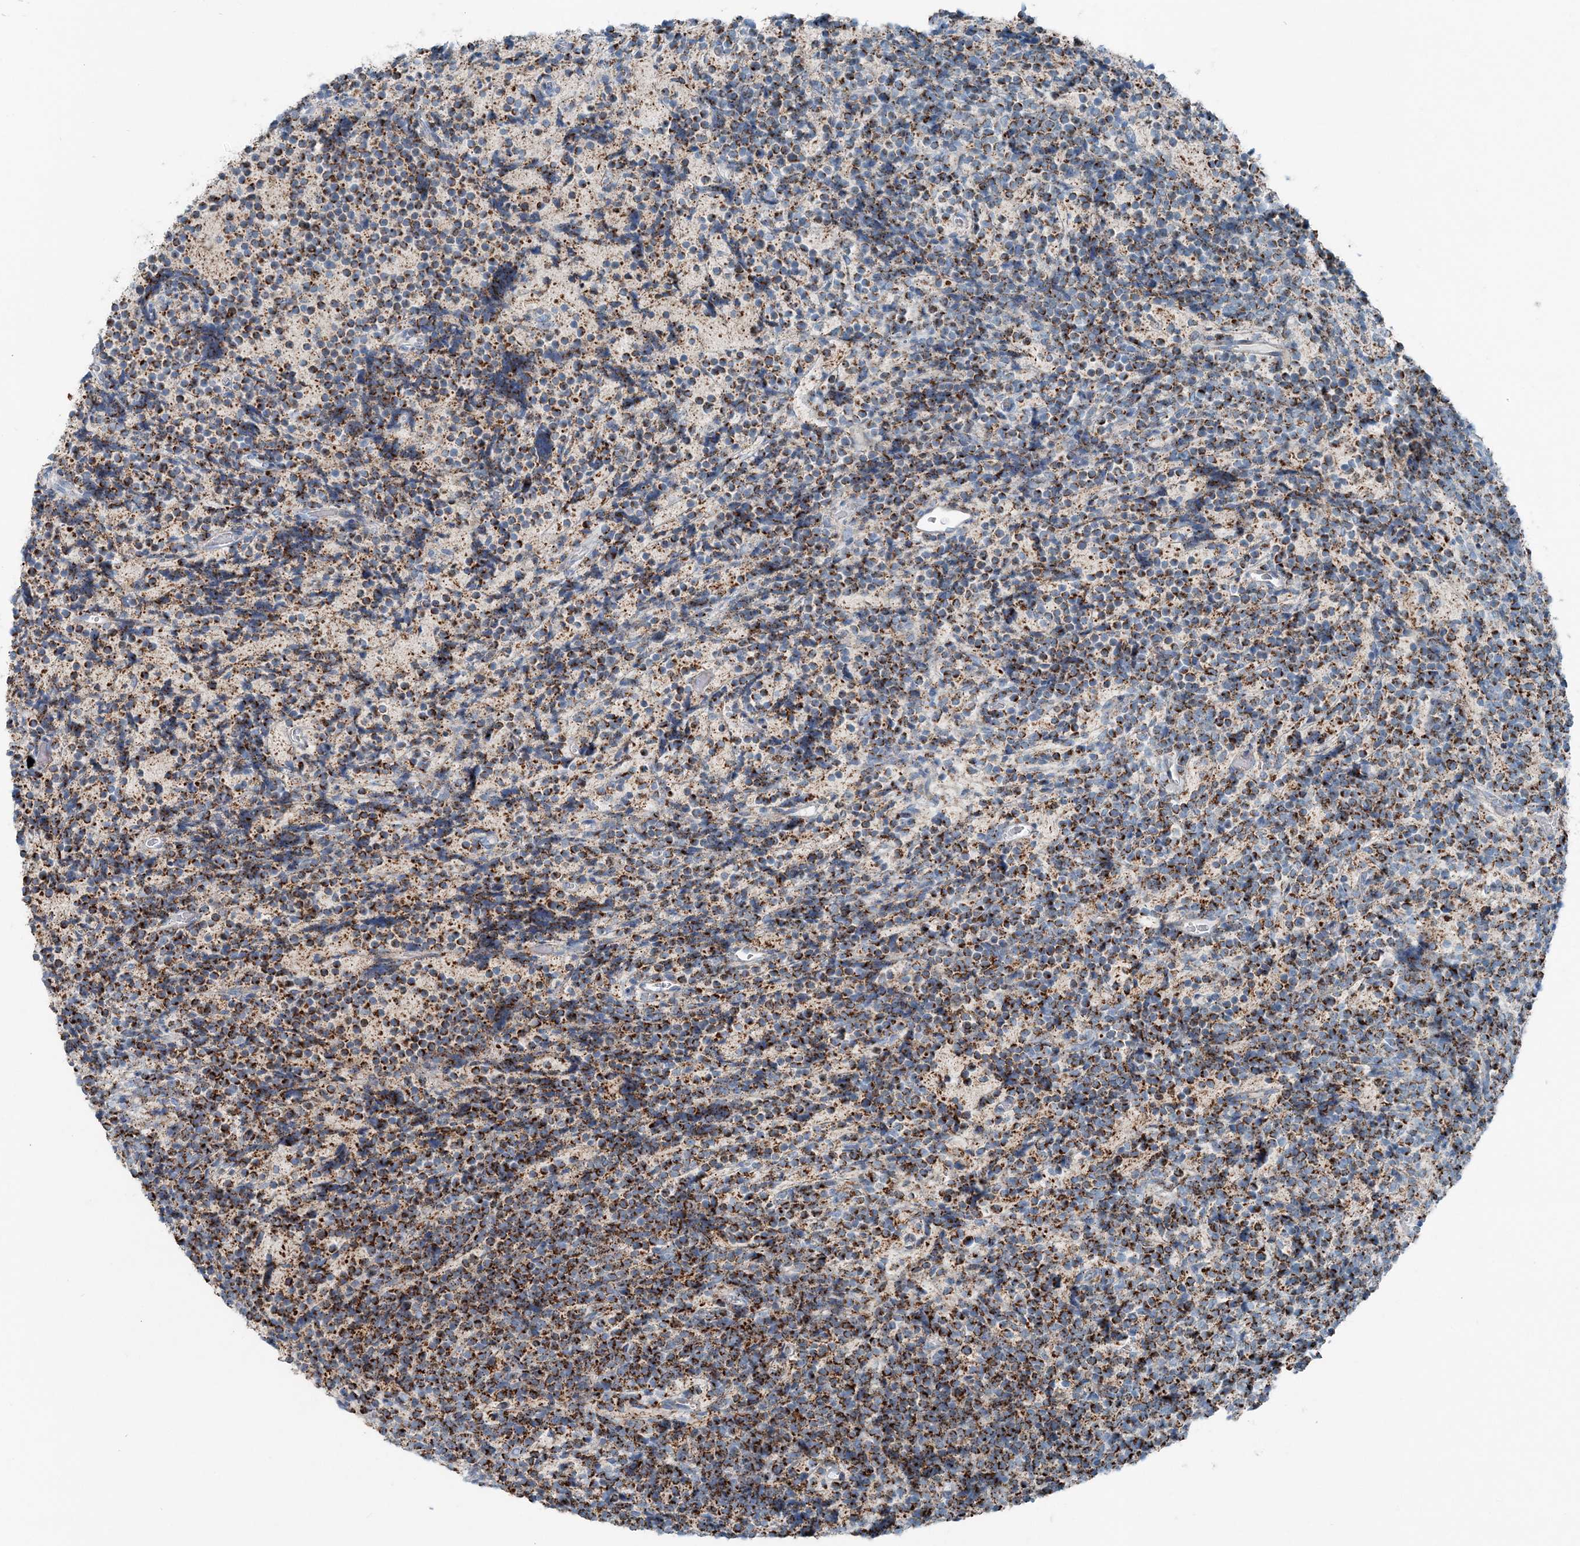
{"staining": {"intensity": "strong", "quantity": ">75%", "location": "cytoplasmic/membranous"}, "tissue": "glioma", "cell_type": "Tumor cells", "image_type": "cancer", "snomed": [{"axis": "morphology", "description": "Glioma, malignant, Low grade"}, {"axis": "topography", "description": "Brain"}], "caption": "Protein expression by IHC displays strong cytoplasmic/membranous expression in about >75% of tumor cells in glioma.", "gene": "INTU", "patient": {"sex": "female", "age": 1}}